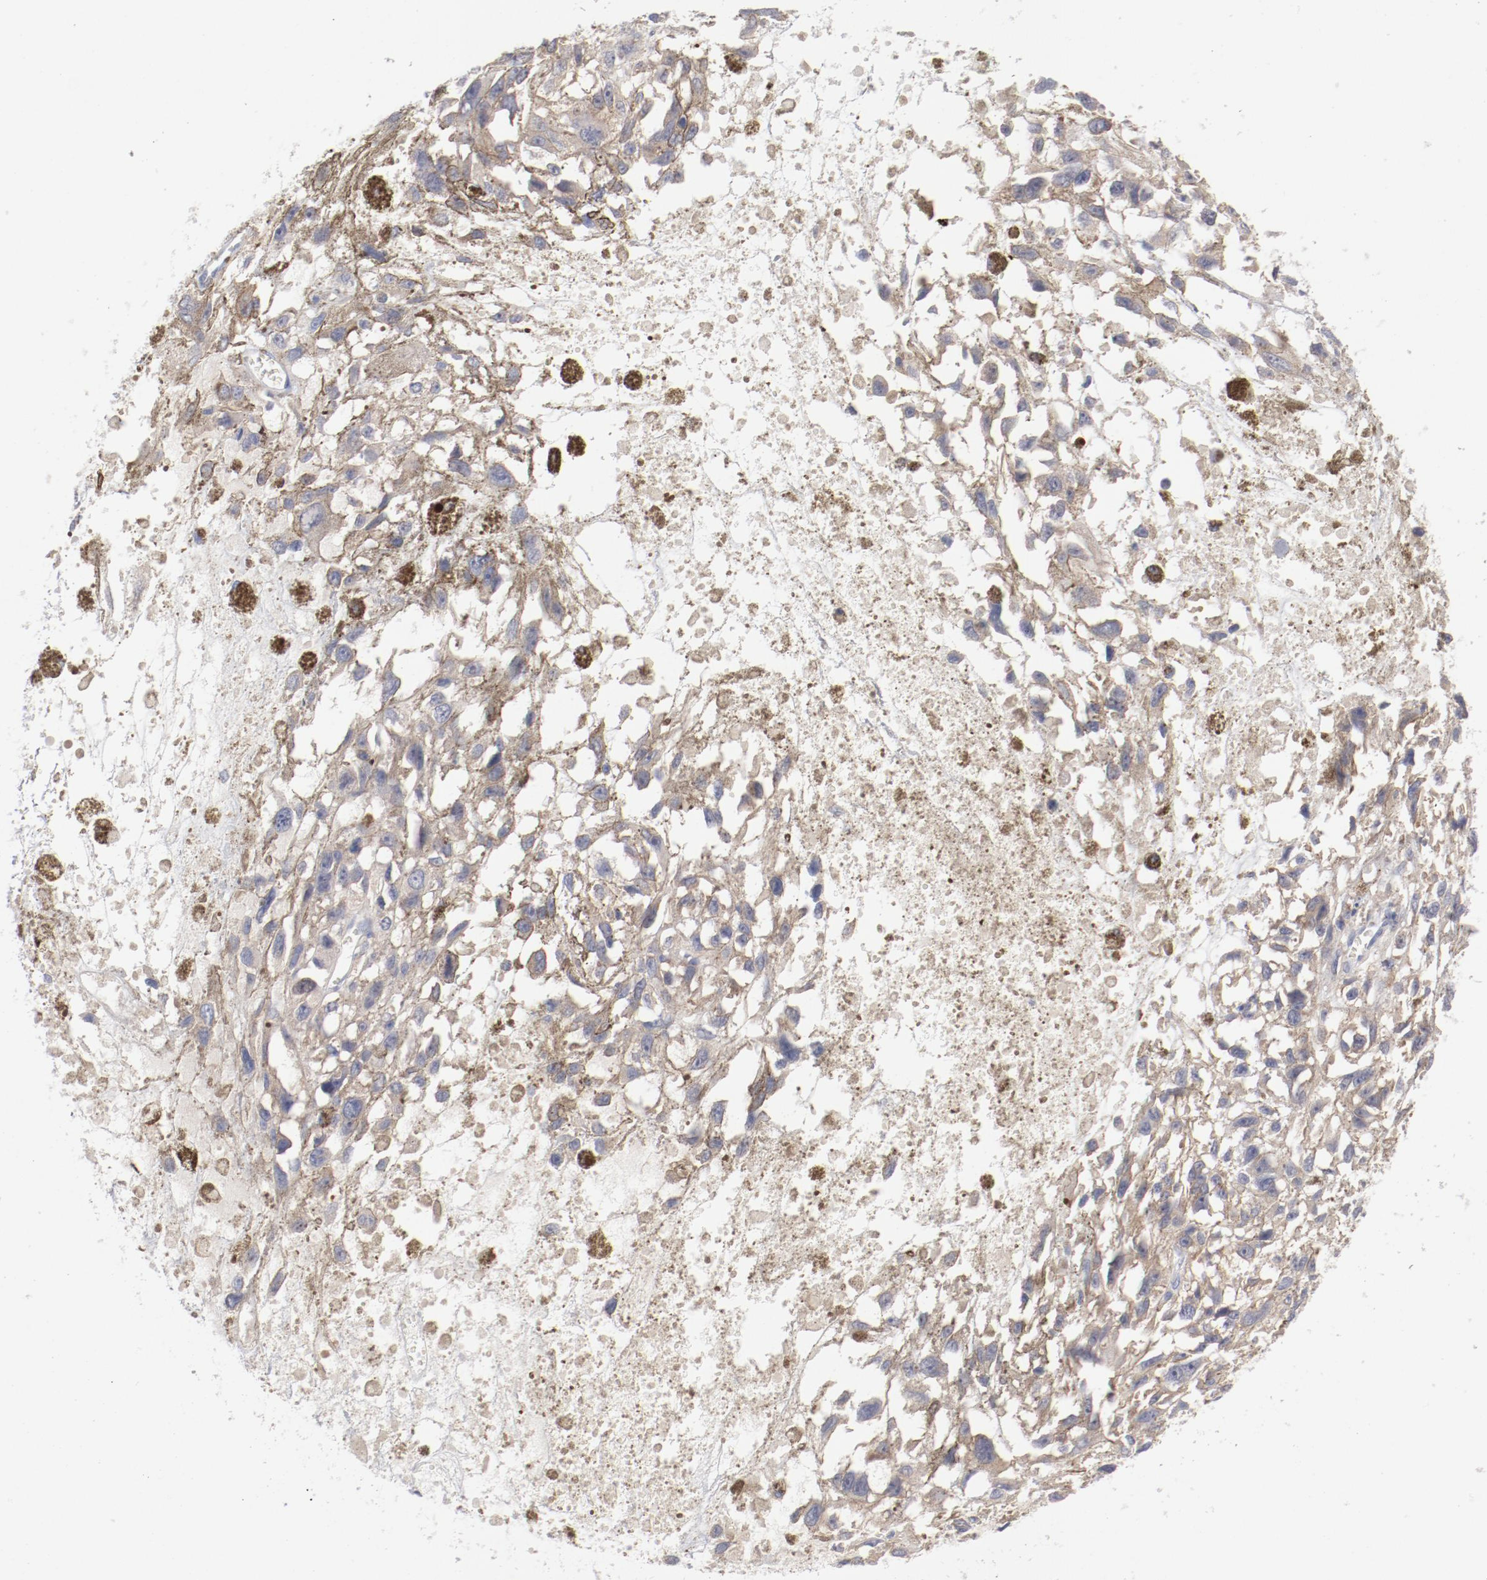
{"staining": {"intensity": "moderate", "quantity": ">75%", "location": "cytoplasmic/membranous"}, "tissue": "melanoma", "cell_type": "Tumor cells", "image_type": "cancer", "snomed": [{"axis": "morphology", "description": "Malignant melanoma, Metastatic site"}, {"axis": "topography", "description": "Lymph node"}], "caption": "Melanoma was stained to show a protein in brown. There is medium levels of moderate cytoplasmic/membranous expression in approximately >75% of tumor cells.", "gene": "SH3BGR", "patient": {"sex": "male", "age": 59}}